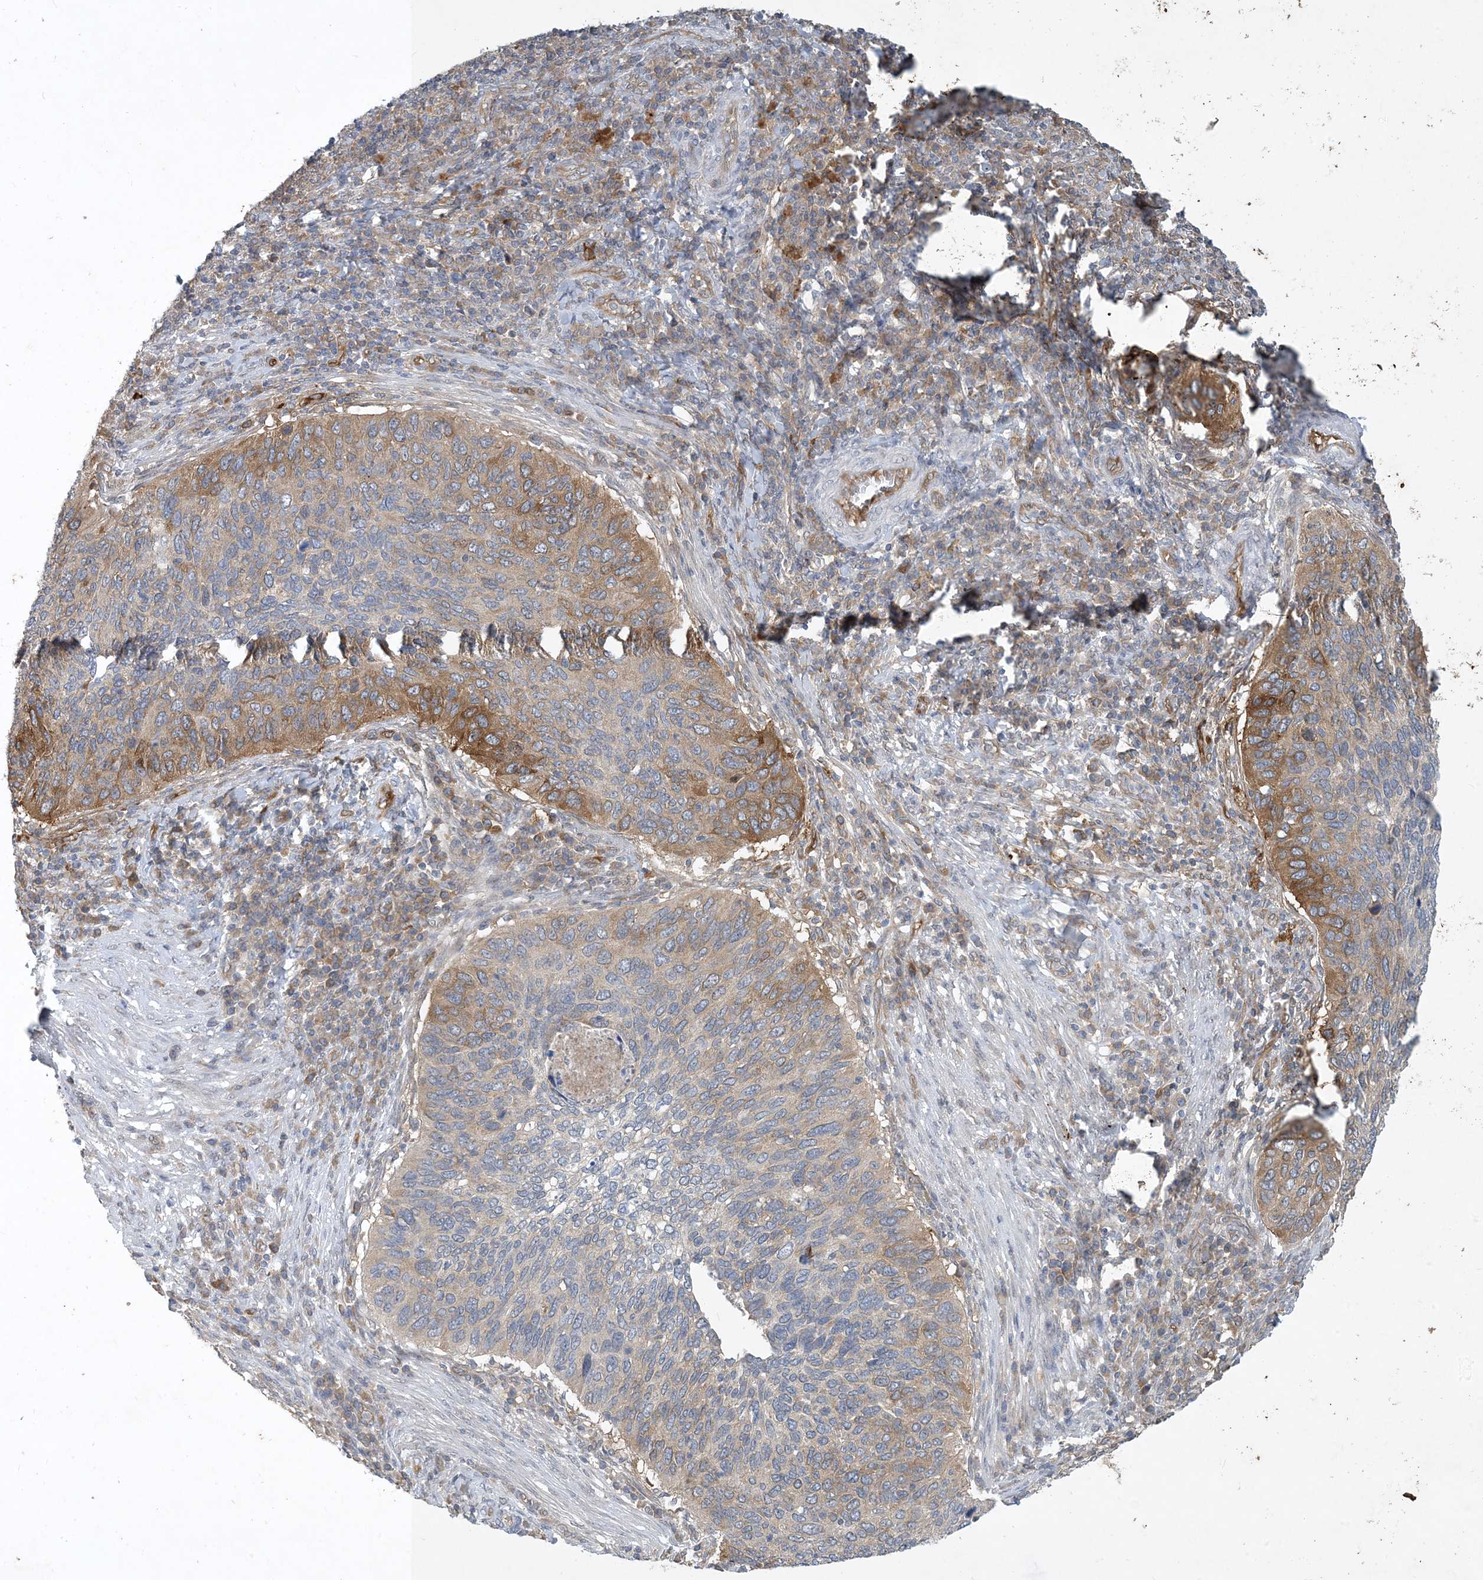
{"staining": {"intensity": "moderate", "quantity": "25%-75%", "location": "cytoplasmic/membranous"}, "tissue": "cervical cancer", "cell_type": "Tumor cells", "image_type": "cancer", "snomed": [{"axis": "morphology", "description": "Squamous cell carcinoma, NOS"}, {"axis": "topography", "description": "Cervix"}], "caption": "Cervical cancer stained with a protein marker exhibits moderate staining in tumor cells.", "gene": "CDS1", "patient": {"sex": "female", "age": 38}}